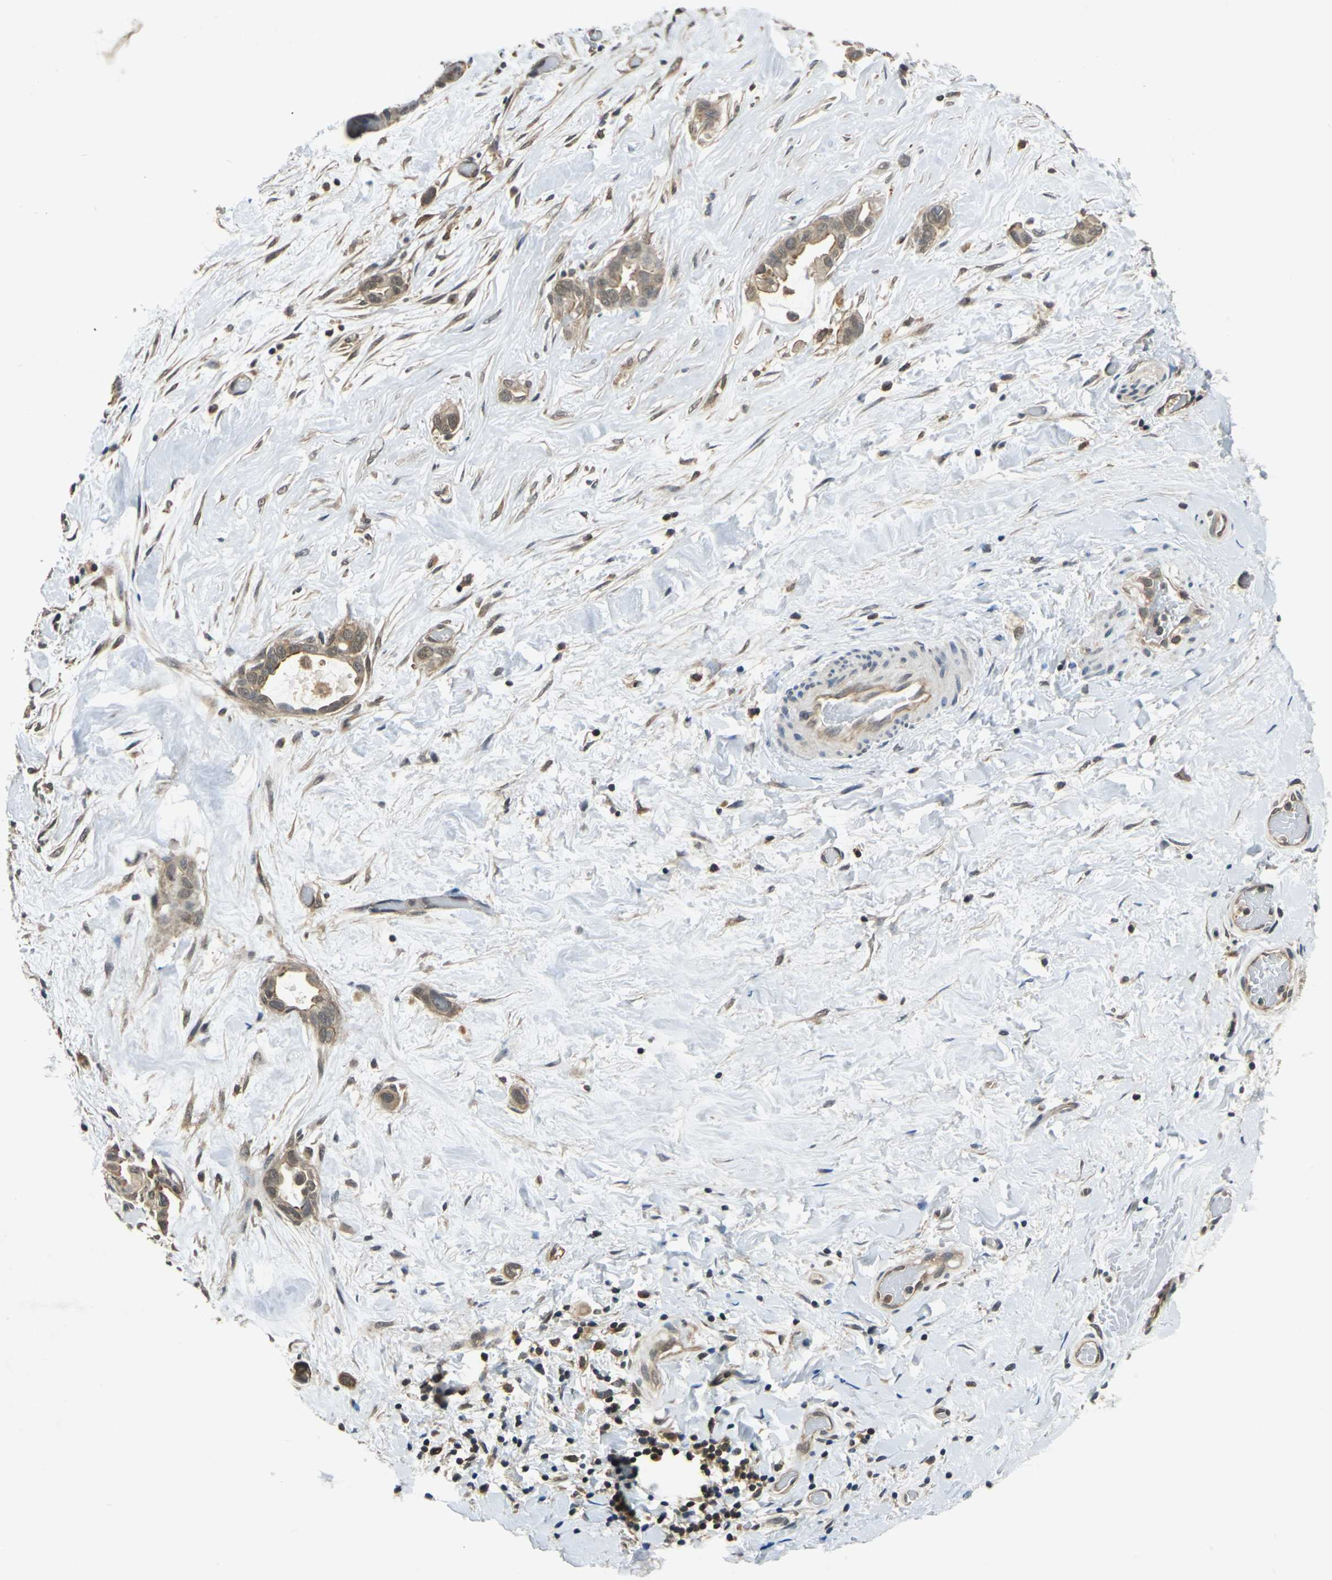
{"staining": {"intensity": "moderate", "quantity": ">75%", "location": "cytoplasmic/membranous,nuclear"}, "tissue": "liver cancer", "cell_type": "Tumor cells", "image_type": "cancer", "snomed": [{"axis": "morphology", "description": "Cholangiocarcinoma"}, {"axis": "topography", "description": "Liver"}], "caption": "Moderate cytoplasmic/membranous and nuclear protein expression is present in about >75% of tumor cells in liver cholangiocarcinoma. The protein of interest is shown in brown color, while the nuclei are stained blue.", "gene": "ARPC3", "patient": {"sex": "female", "age": 65}}